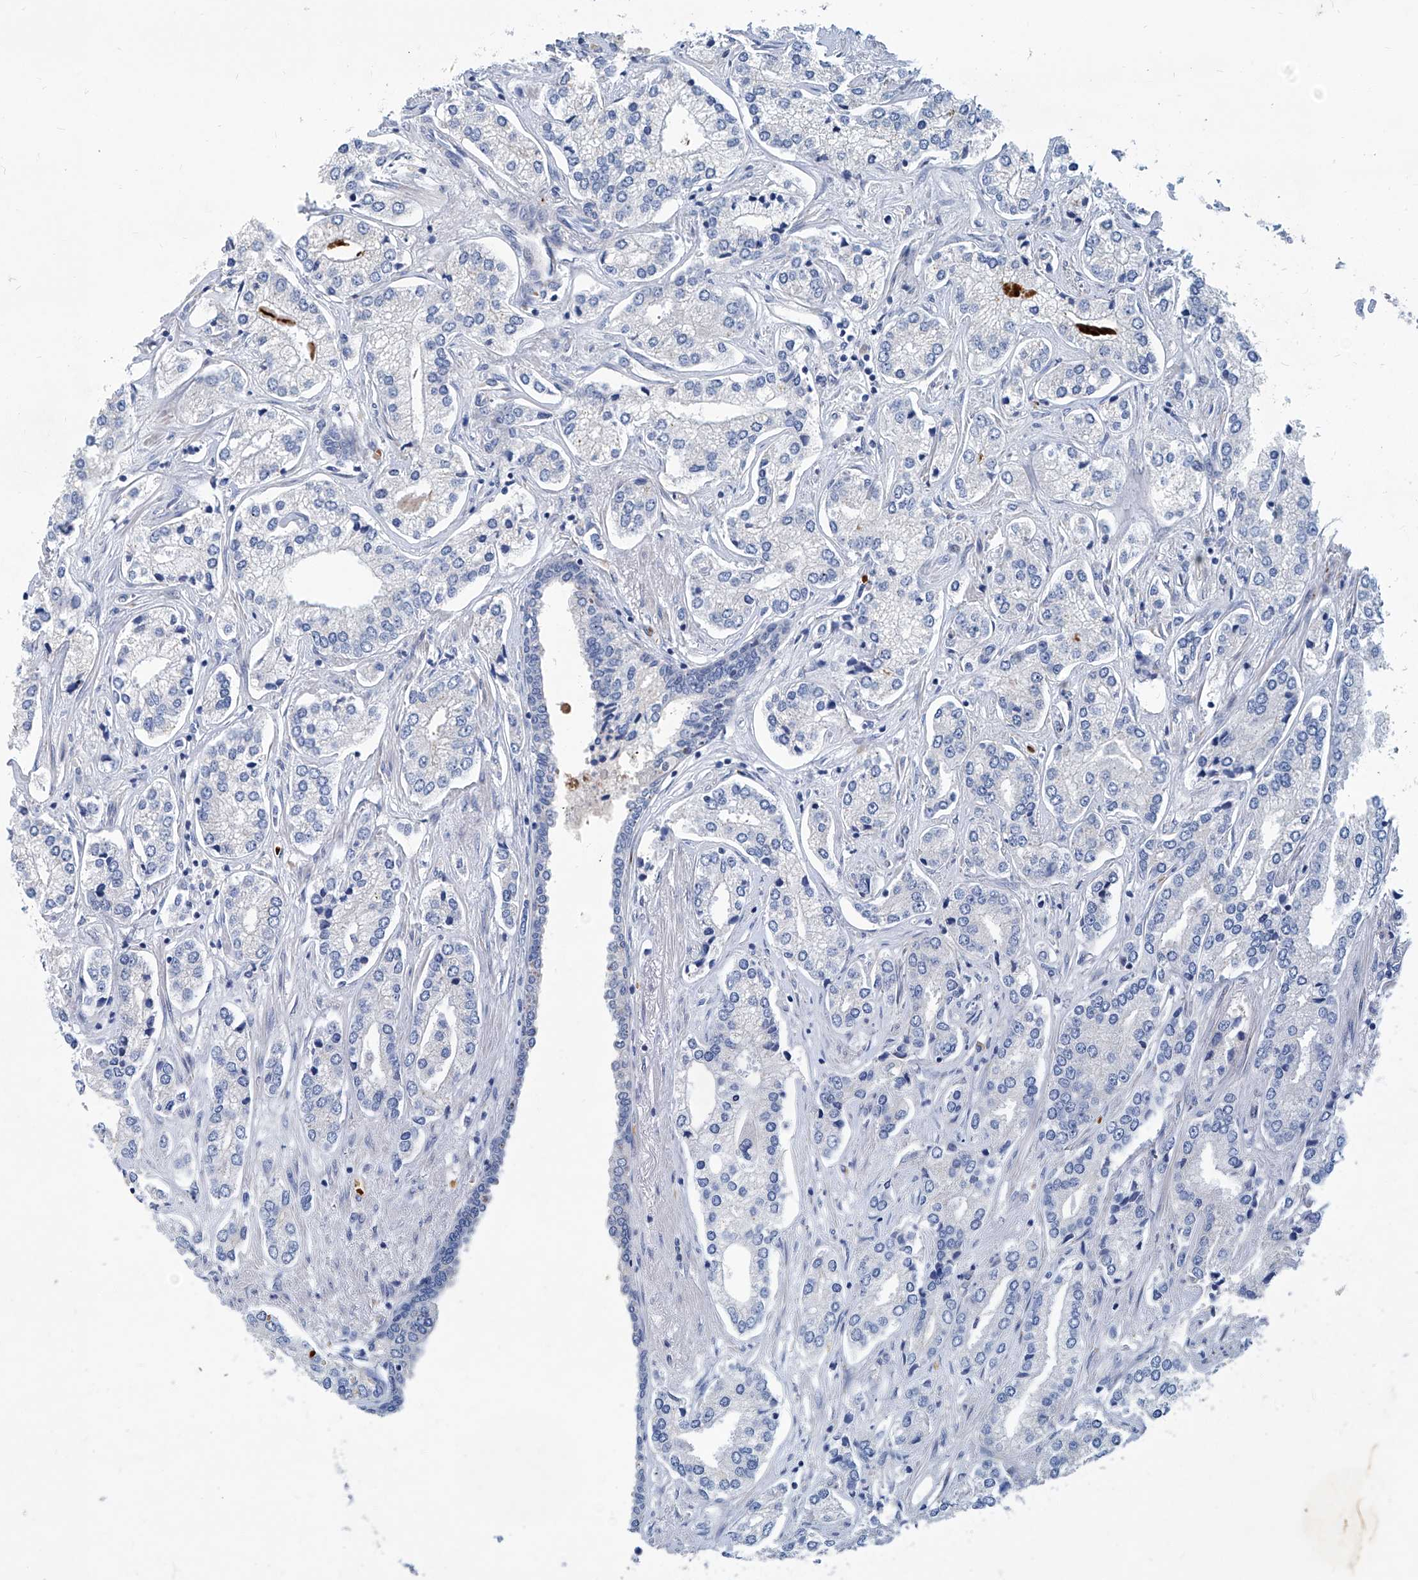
{"staining": {"intensity": "negative", "quantity": "none", "location": "none"}, "tissue": "prostate cancer", "cell_type": "Tumor cells", "image_type": "cancer", "snomed": [{"axis": "morphology", "description": "Adenocarcinoma, High grade"}, {"axis": "topography", "description": "Prostate"}], "caption": "Immunohistochemistry image of neoplastic tissue: prostate cancer stained with DAB (3,3'-diaminobenzidine) shows no significant protein positivity in tumor cells.", "gene": "FPR2", "patient": {"sex": "male", "age": 66}}